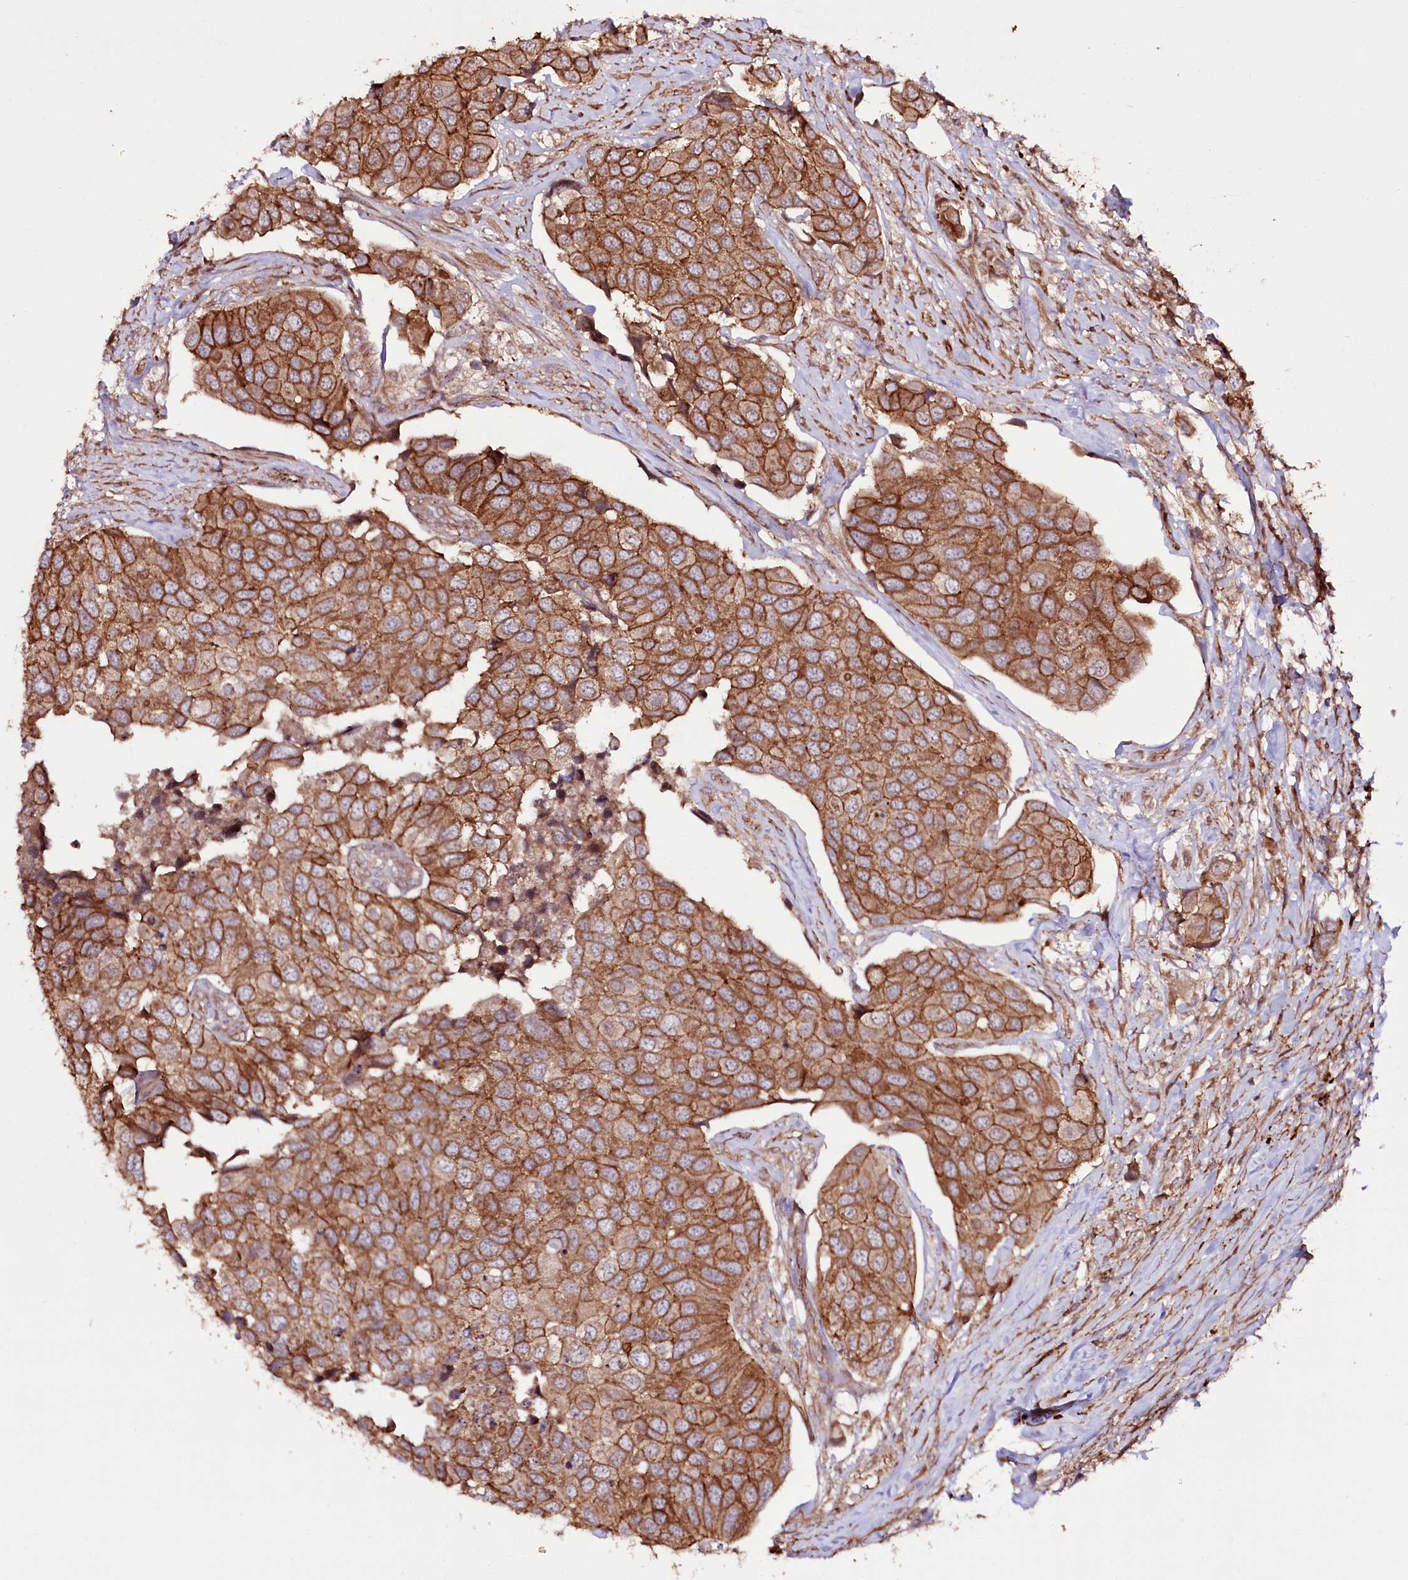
{"staining": {"intensity": "strong", "quantity": ">75%", "location": "cytoplasmic/membranous"}, "tissue": "urothelial cancer", "cell_type": "Tumor cells", "image_type": "cancer", "snomed": [{"axis": "morphology", "description": "Urothelial carcinoma, High grade"}, {"axis": "topography", "description": "Urinary bladder"}], "caption": "Human high-grade urothelial carcinoma stained with a brown dye displays strong cytoplasmic/membranous positive expression in approximately >75% of tumor cells.", "gene": "DHX29", "patient": {"sex": "male", "age": 74}}